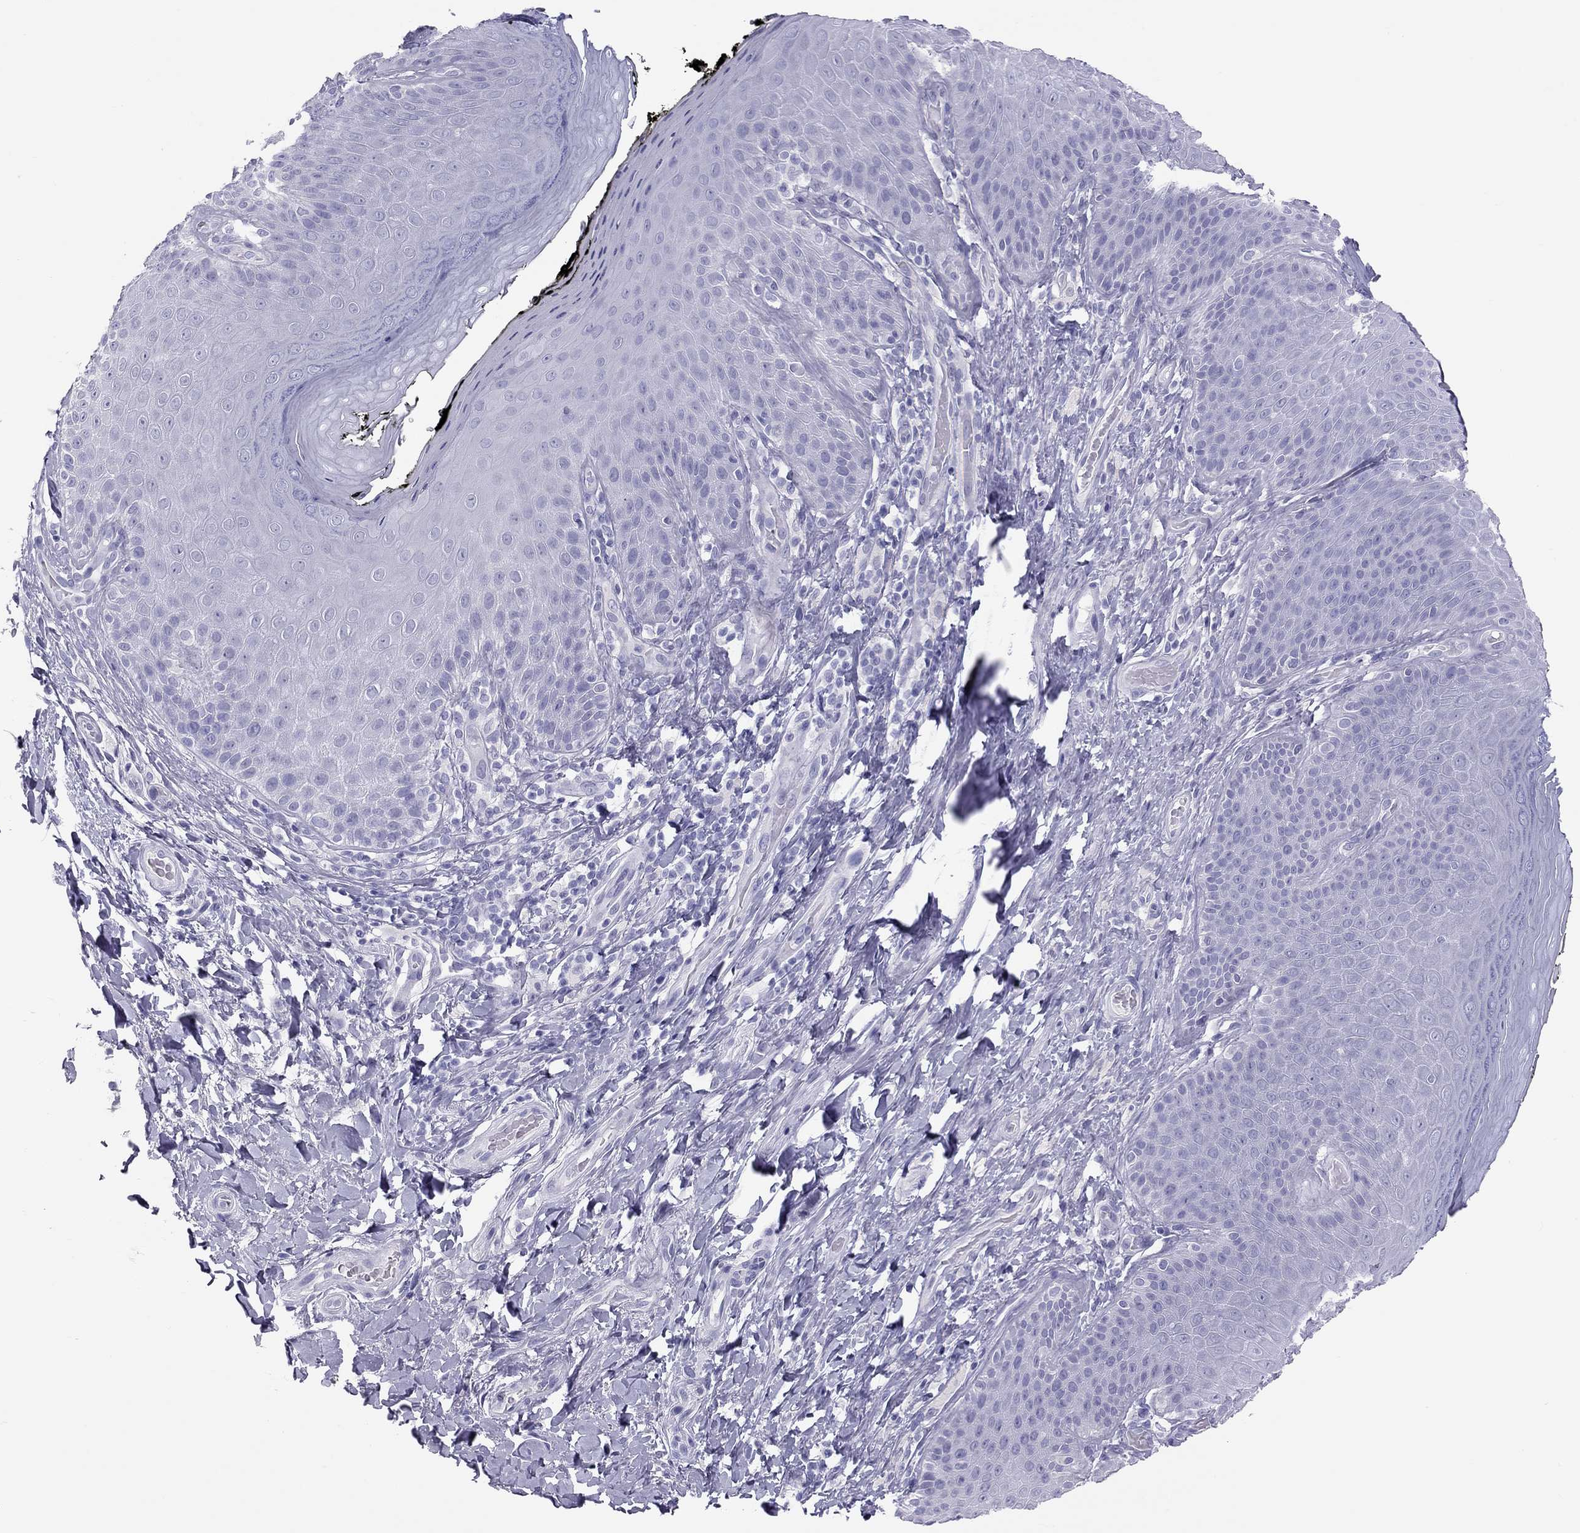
{"staining": {"intensity": "negative", "quantity": "none", "location": "none"}, "tissue": "skin", "cell_type": "Epidermal cells", "image_type": "normal", "snomed": [{"axis": "morphology", "description": "Normal tissue, NOS"}, {"axis": "topography", "description": "Skeletal muscle"}, {"axis": "topography", "description": "Anal"}, {"axis": "topography", "description": "Peripheral nerve tissue"}], "caption": "DAB (3,3'-diaminobenzidine) immunohistochemical staining of normal human skin exhibits no significant positivity in epidermal cells. Nuclei are stained in blue.", "gene": "PSMB11", "patient": {"sex": "male", "age": 53}}